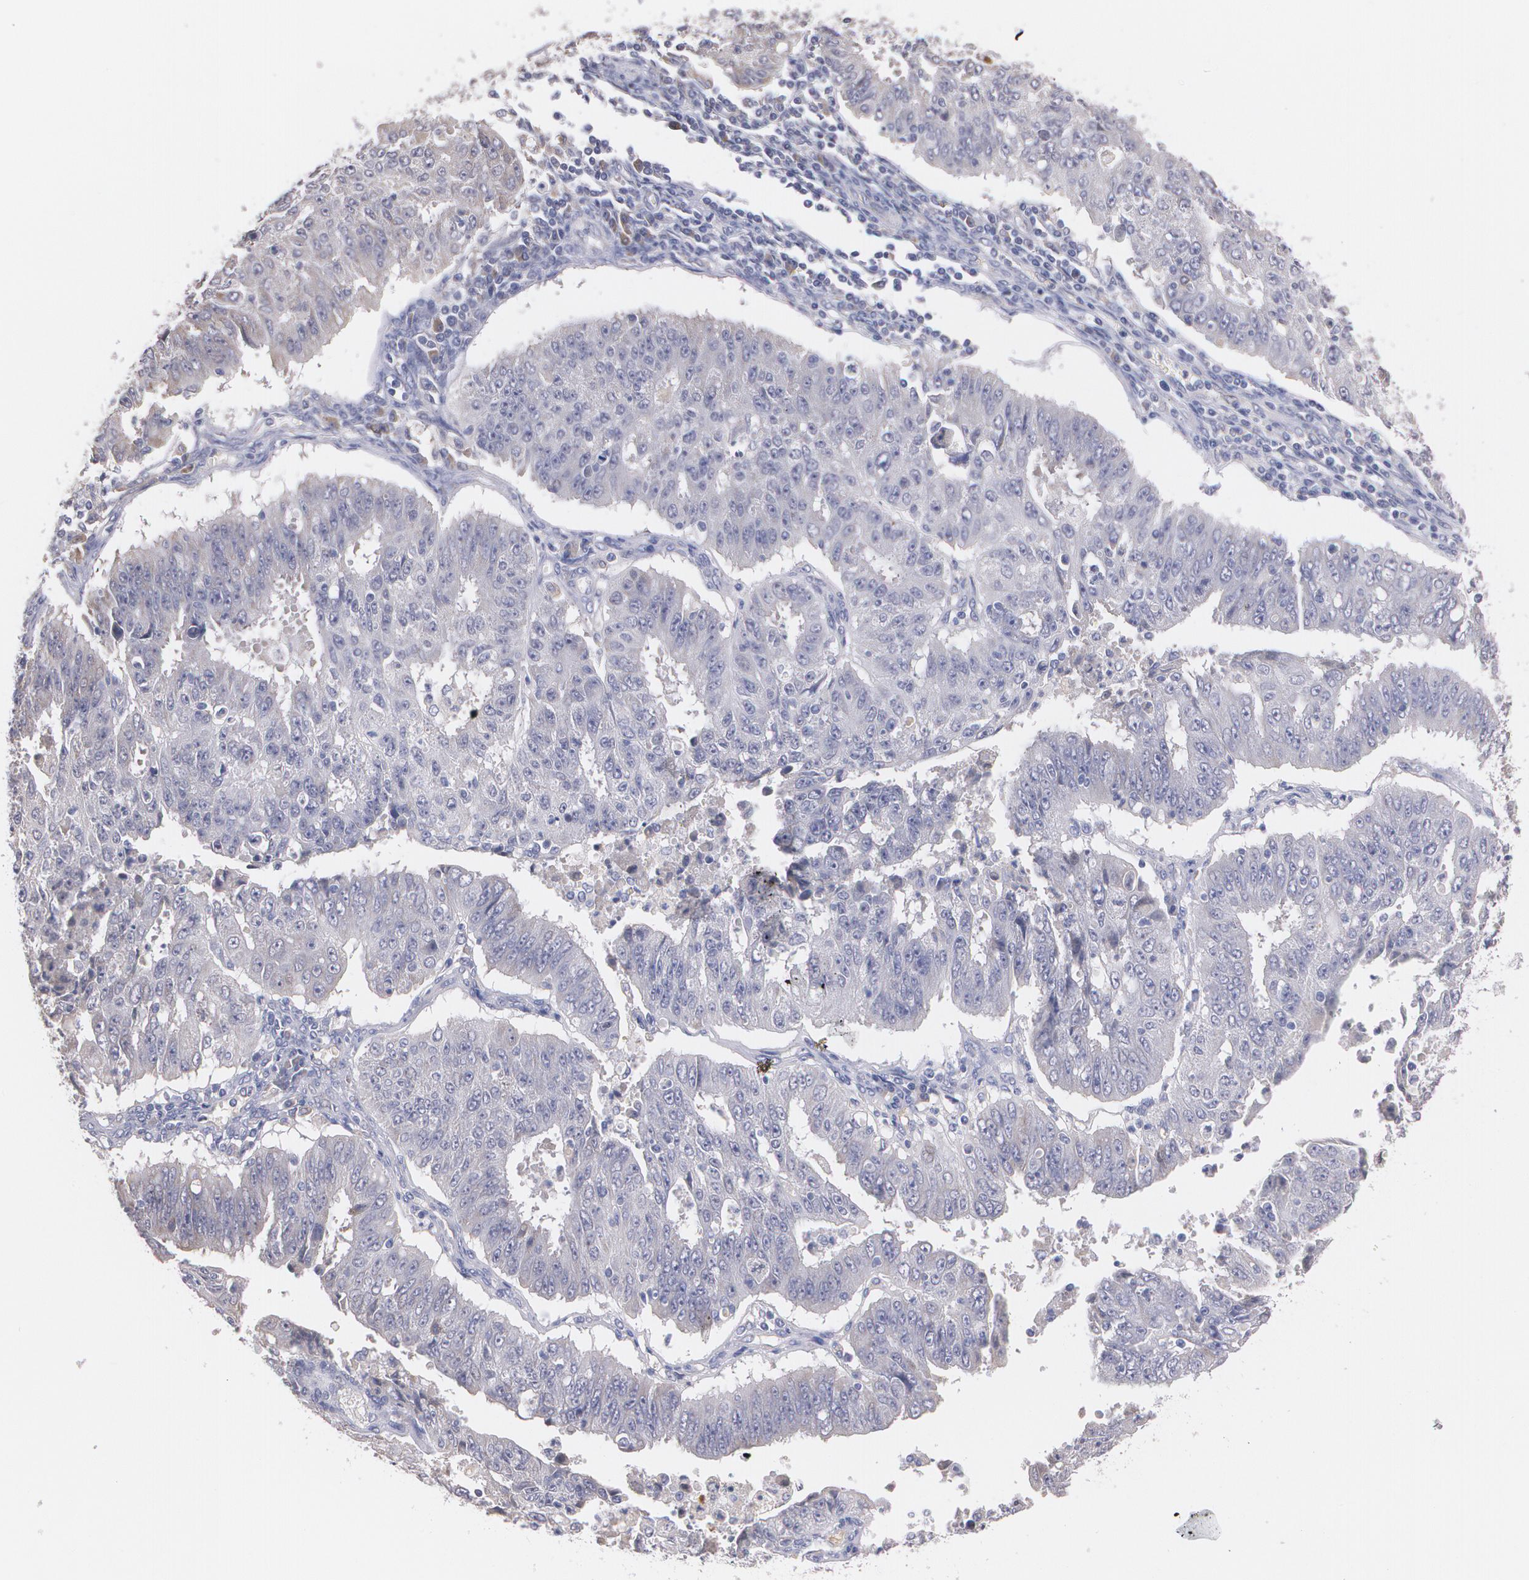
{"staining": {"intensity": "weak", "quantity": "<25%", "location": "cytoplasmic/membranous"}, "tissue": "endometrial cancer", "cell_type": "Tumor cells", "image_type": "cancer", "snomed": [{"axis": "morphology", "description": "Adenocarcinoma, NOS"}, {"axis": "topography", "description": "Endometrium"}], "caption": "A high-resolution photomicrograph shows immunohistochemistry (IHC) staining of endometrial cancer, which reveals no significant positivity in tumor cells. (Stains: DAB immunohistochemistry with hematoxylin counter stain, Microscopy: brightfield microscopy at high magnification).", "gene": "AMBP", "patient": {"sex": "female", "age": 42}}